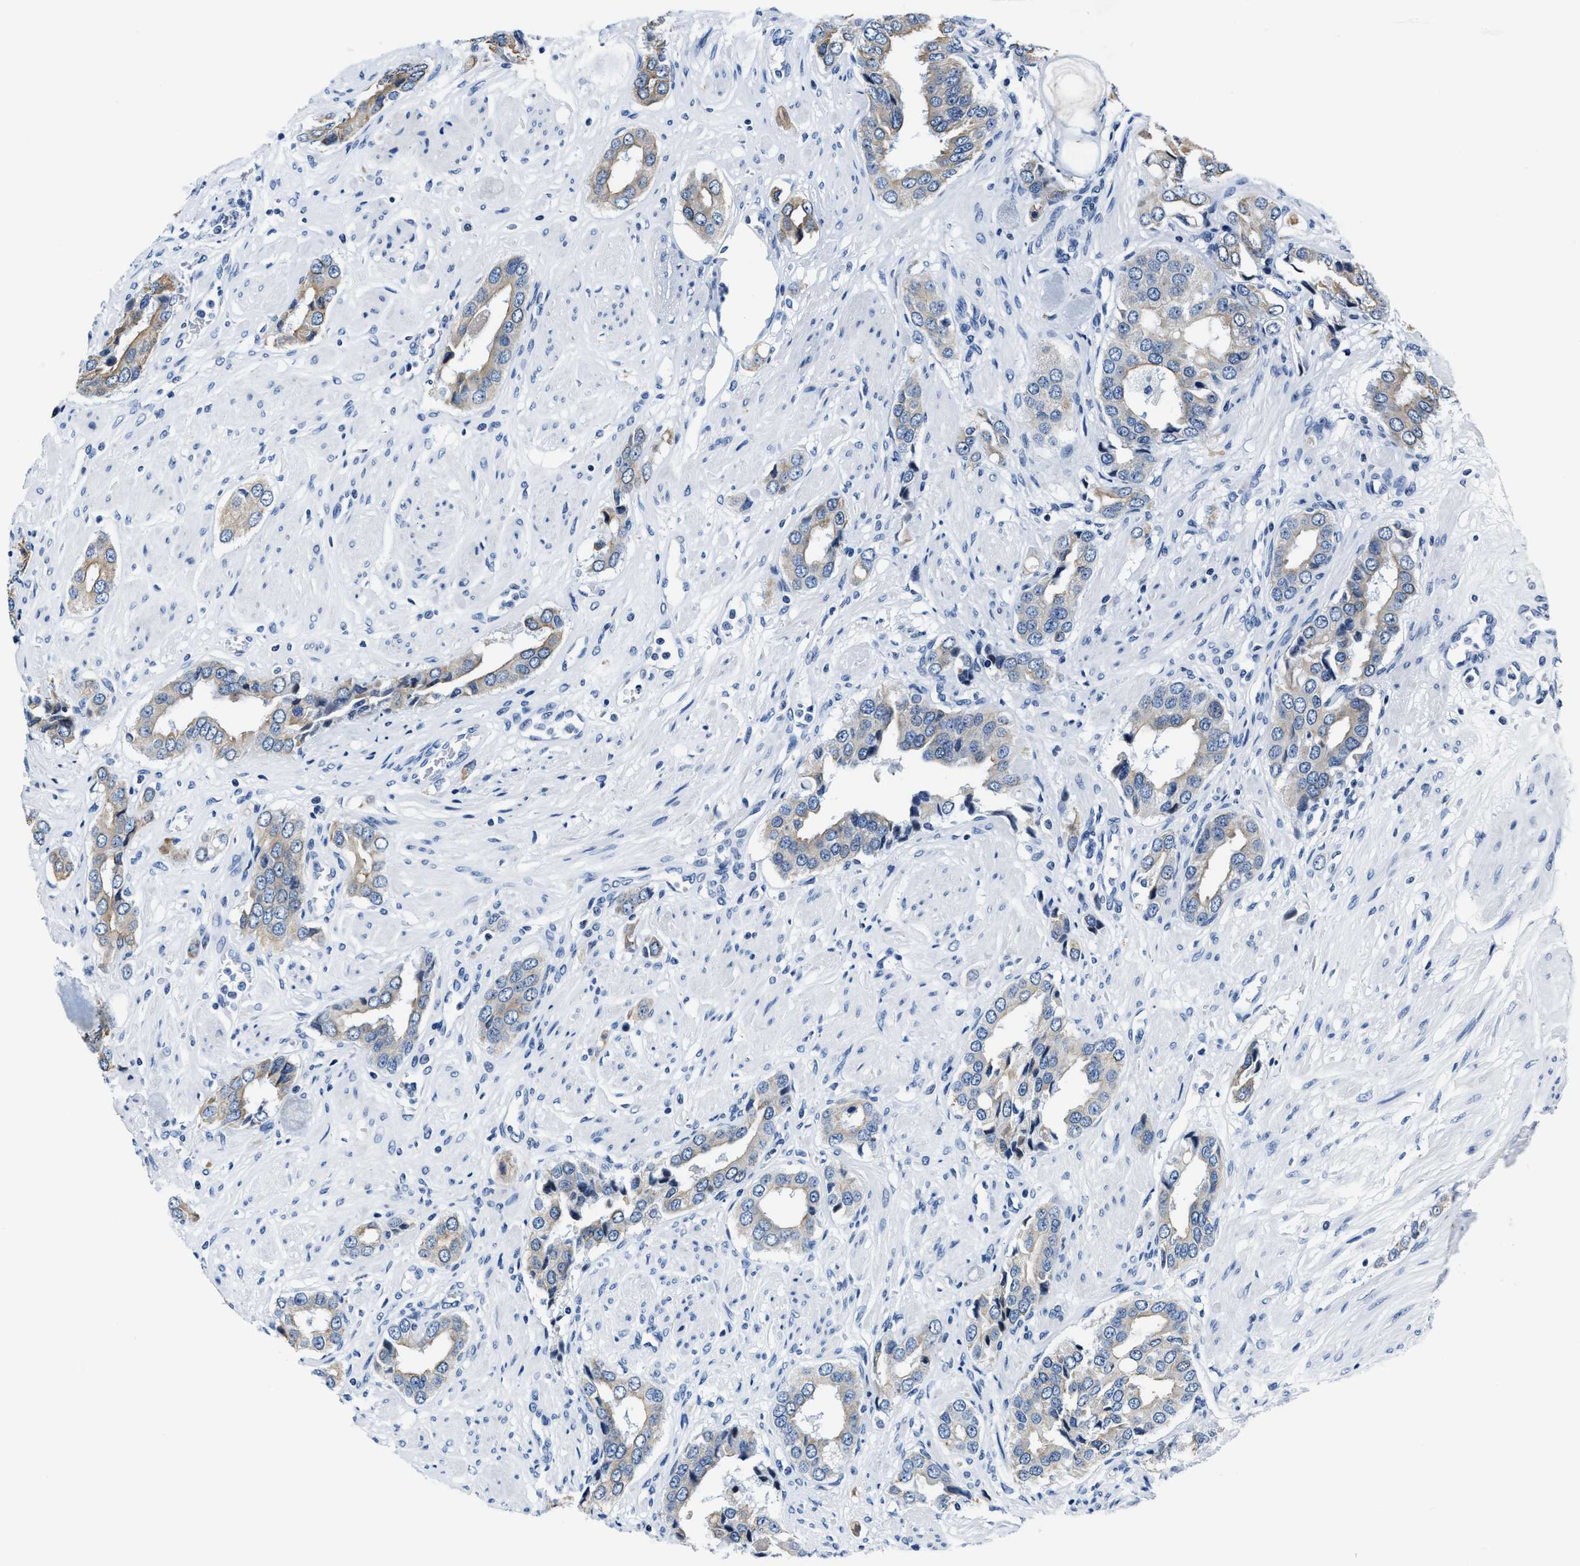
{"staining": {"intensity": "weak", "quantity": "<25%", "location": "cytoplasmic/membranous"}, "tissue": "prostate cancer", "cell_type": "Tumor cells", "image_type": "cancer", "snomed": [{"axis": "morphology", "description": "Adenocarcinoma, High grade"}, {"axis": "topography", "description": "Prostate"}], "caption": "This is a image of immunohistochemistry (IHC) staining of prostate cancer (high-grade adenocarcinoma), which shows no expression in tumor cells.", "gene": "ASZ1", "patient": {"sex": "male", "age": 52}}